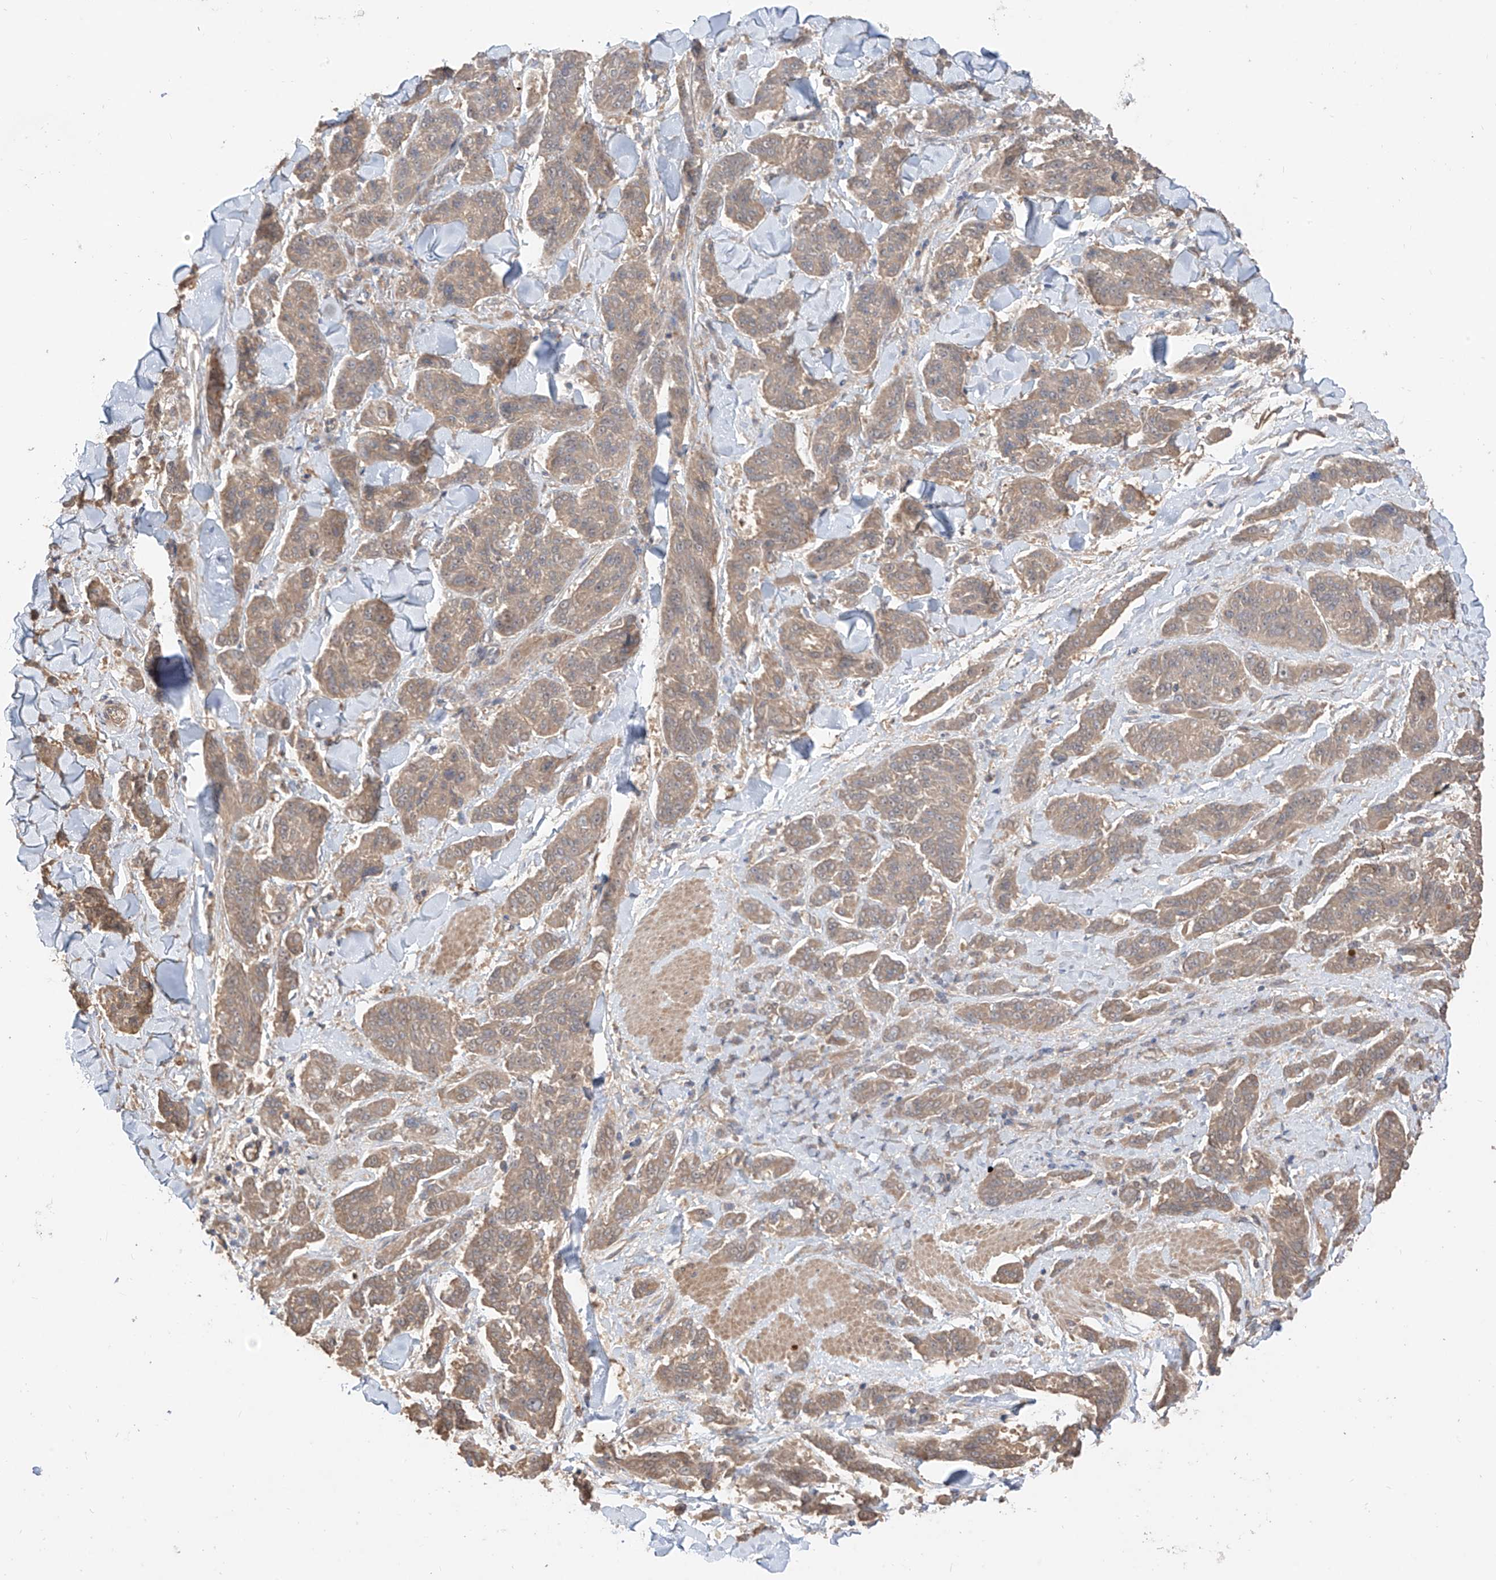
{"staining": {"intensity": "weak", "quantity": ">75%", "location": "cytoplasmic/membranous"}, "tissue": "melanoma", "cell_type": "Tumor cells", "image_type": "cancer", "snomed": [{"axis": "morphology", "description": "Malignant melanoma, NOS"}, {"axis": "topography", "description": "Skin"}], "caption": "The histopathology image demonstrates a brown stain indicating the presence of a protein in the cytoplasmic/membranous of tumor cells in malignant melanoma.", "gene": "CACNA2D4", "patient": {"sex": "male", "age": 53}}